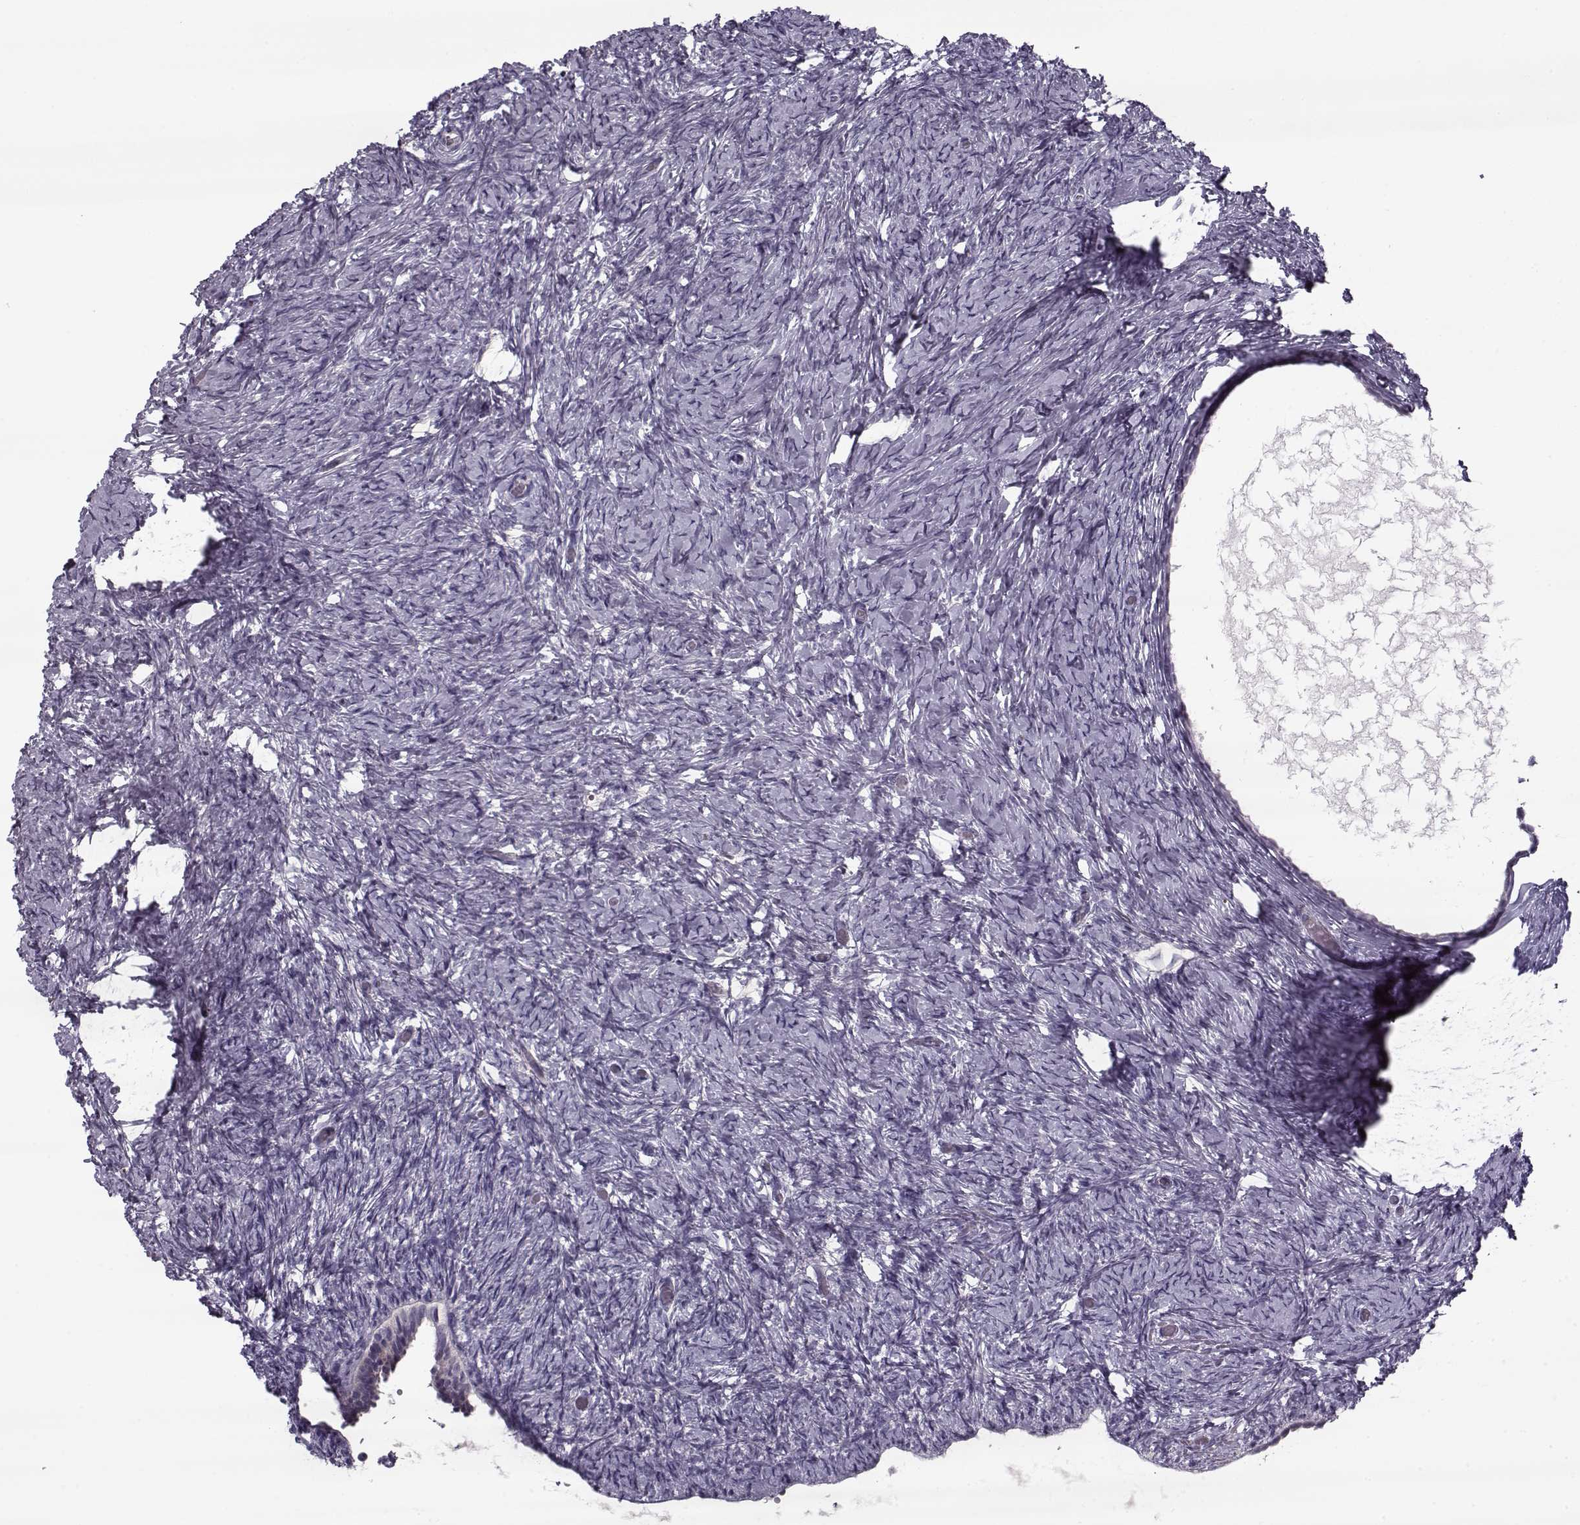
{"staining": {"intensity": "negative", "quantity": "none", "location": "none"}, "tissue": "ovary", "cell_type": "Ovarian stroma cells", "image_type": "normal", "snomed": [{"axis": "morphology", "description": "Normal tissue, NOS"}, {"axis": "topography", "description": "Ovary"}], "caption": "A high-resolution histopathology image shows immunohistochemistry (IHC) staining of benign ovary, which exhibits no significant expression in ovarian stroma cells.", "gene": "PNMT", "patient": {"sex": "female", "age": 39}}